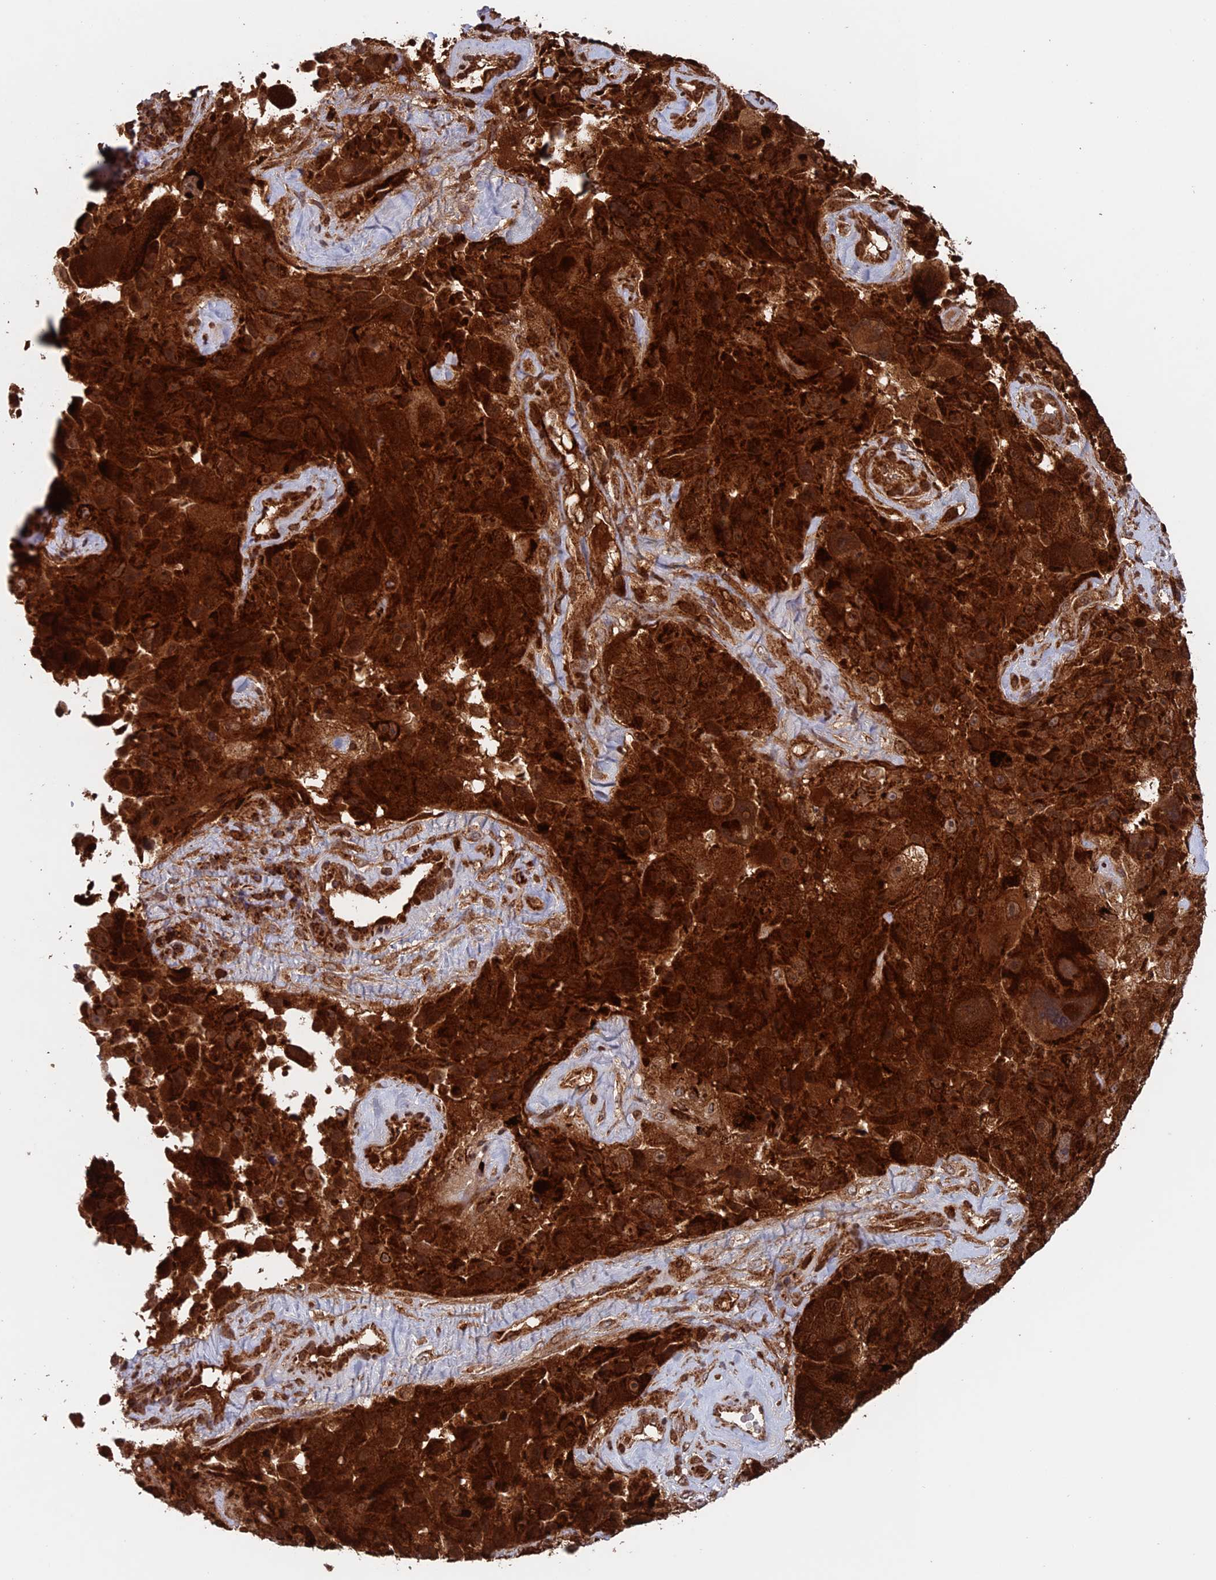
{"staining": {"intensity": "strong", "quantity": ">75%", "location": "cytoplasmic/membranous"}, "tissue": "melanoma", "cell_type": "Tumor cells", "image_type": "cancer", "snomed": [{"axis": "morphology", "description": "Malignant melanoma, Metastatic site"}, {"axis": "topography", "description": "Lymph node"}], "caption": "A photomicrograph showing strong cytoplasmic/membranous positivity in approximately >75% of tumor cells in melanoma, as visualized by brown immunohistochemical staining.", "gene": "DTYMK", "patient": {"sex": "male", "age": 62}}